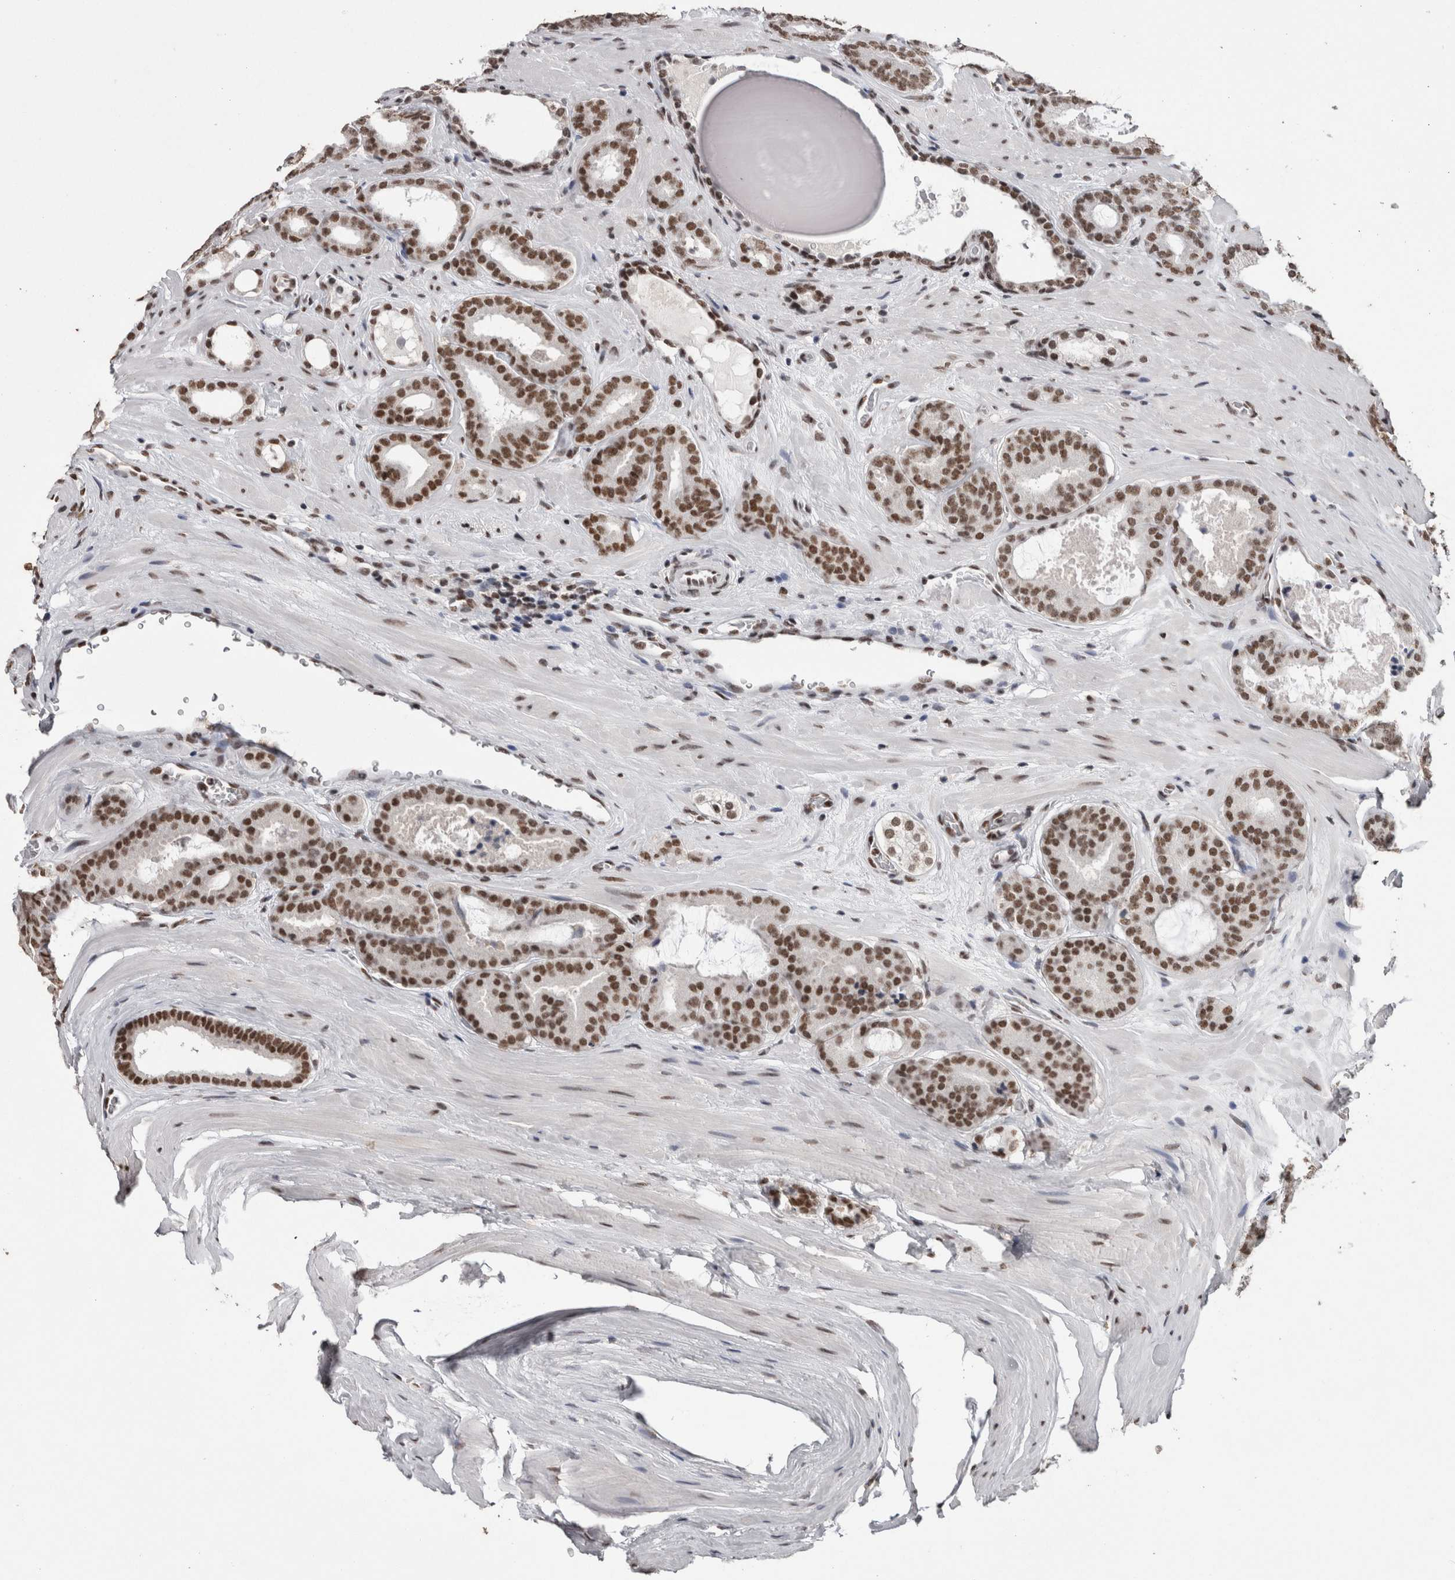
{"staining": {"intensity": "strong", "quantity": ">75%", "location": "nuclear"}, "tissue": "prostate cancer", "cell_type": "Tumor cells", "image_type": "cancer", "snomed": [{"axis": "morphology", "description": "Adenocarcinoma, High grade"}, {"axis": "topography", "description": "Prostate"}], "caption": "This histopathology image exhibits IHC staining of prostate cancer, with high strong nuclear staining in approximately >75% of tumor cells.", "gene": "SMC1A", "patient": {"sex": "male", "age": 60}}